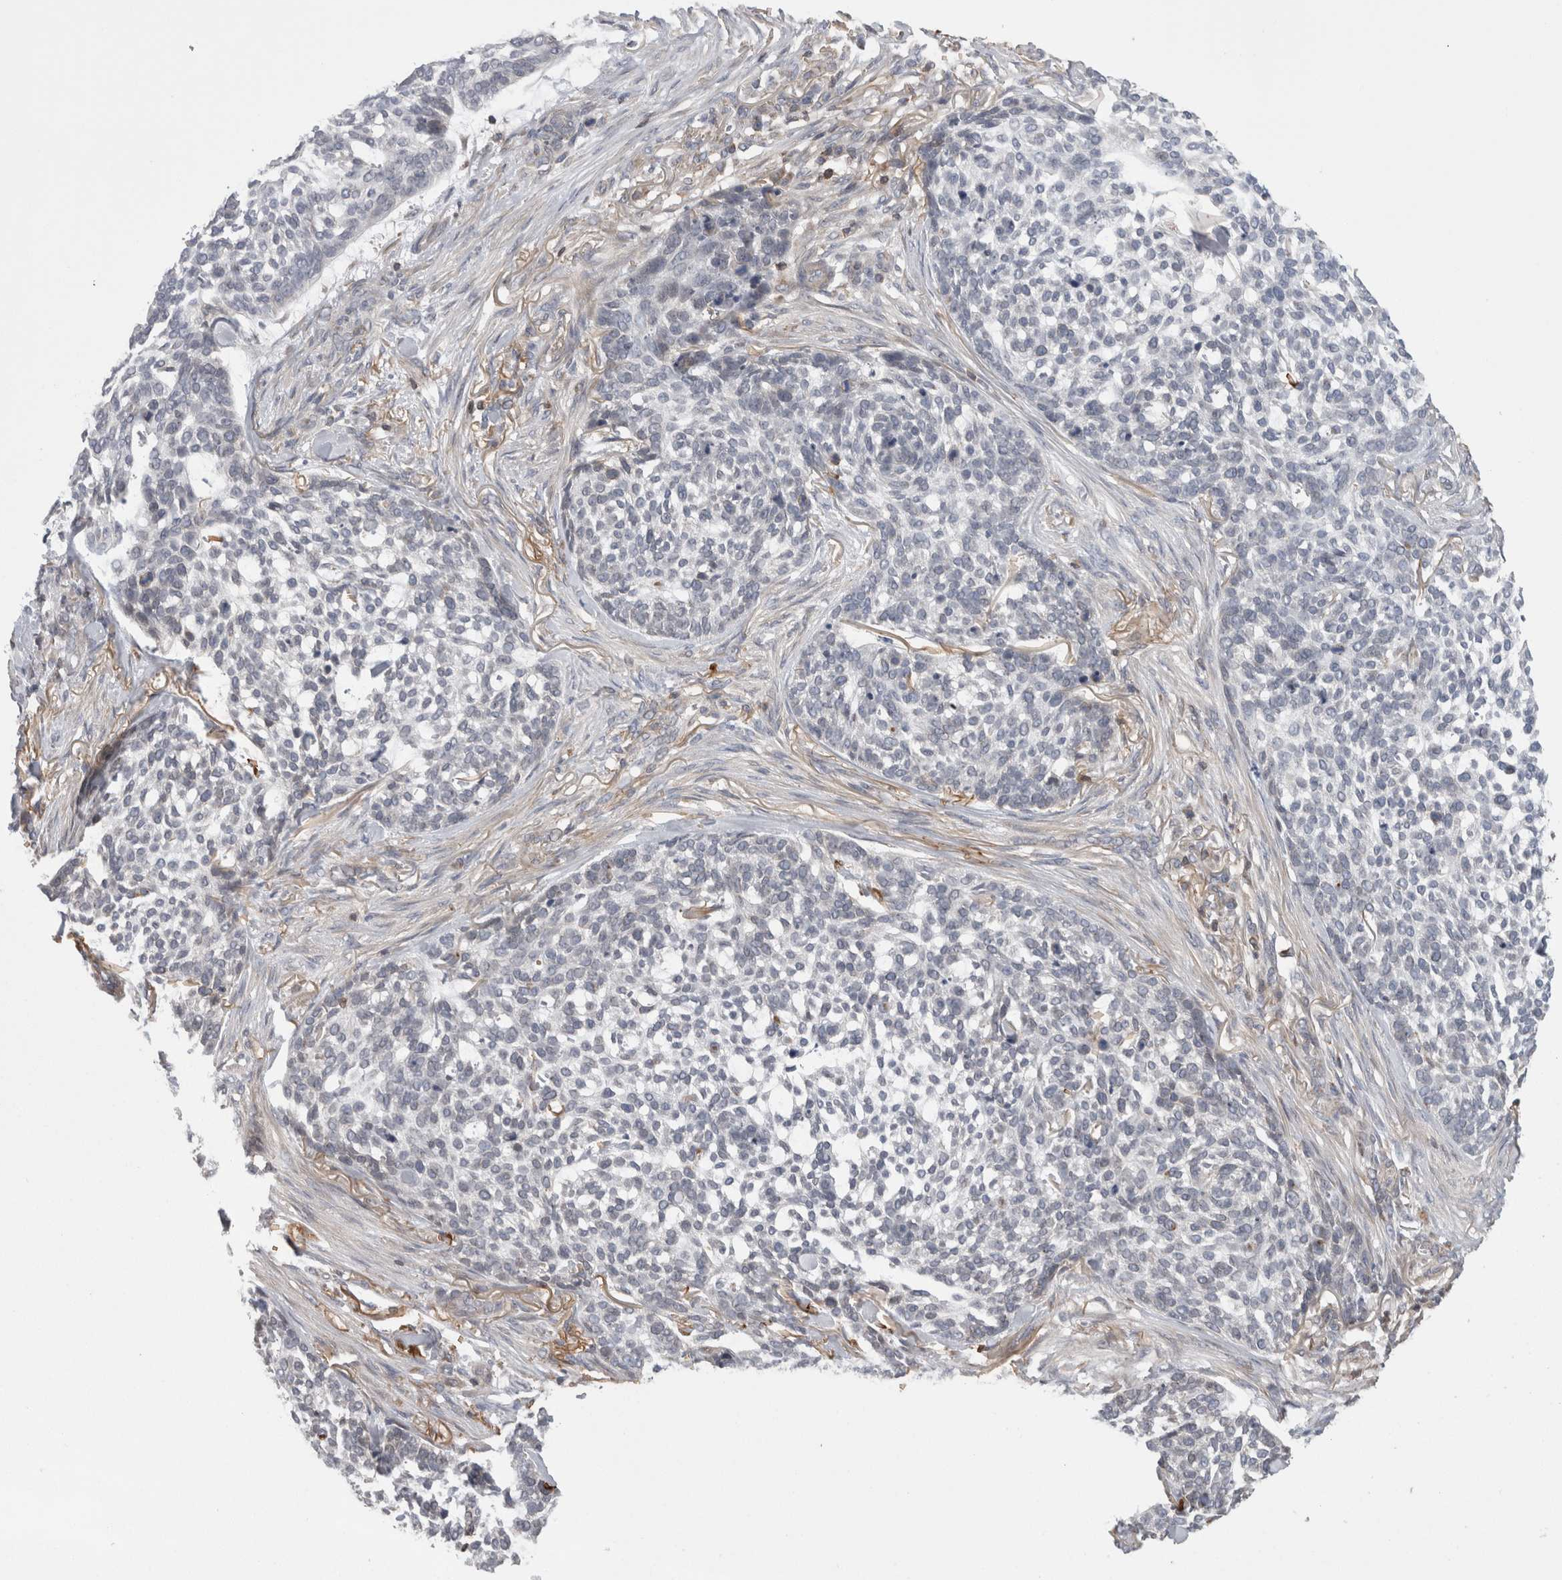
{"staining": {"intensity": "negative", "quantity": "none", "location": "none"}, "tissue": "skin cancer", "cell_type": "Tumor cells", "image_type": "cancer", "snomed": [{"axis": "morphology", "description": "Basal cell carcinoma"}, {"axis": "topography", "description": "Skin"}], "caption": "Immunohistochemical staining of human skin basal cell carcinoma reveals no significant positivity in tumor cells.", "gene": "DARS2", "patient": {"sex": "female", "age": 64}}